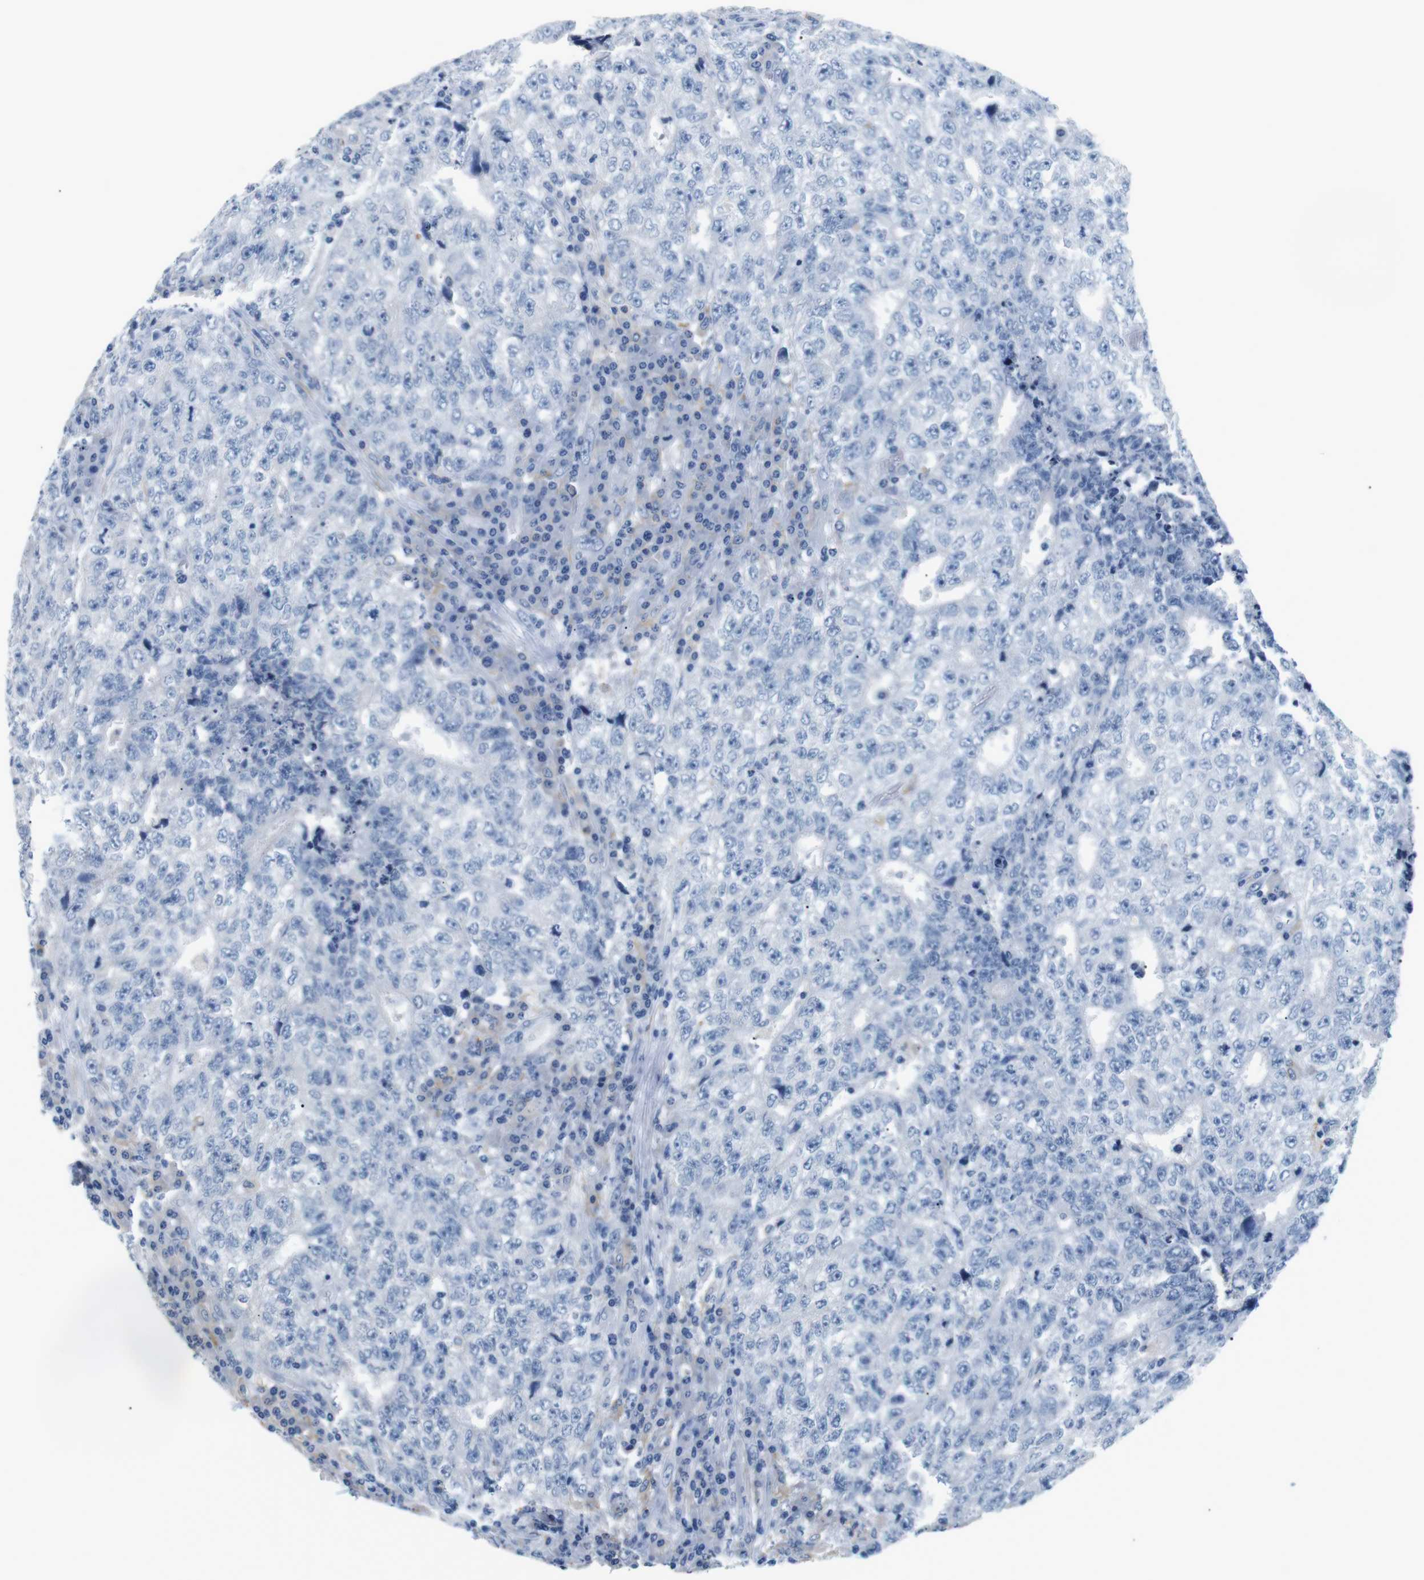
{"staining": {"intensity": "negative", "quantity": "none", "location": "none"}, "tissue": "testis cancer", "cell_type": "Tumor cells", "image_type": "cancer", "snomed": [{"axis": "morphology", "description": "Necrosis, NOS"}, {"axis": "morphology", "description": "Carcinoma, Embryonal, NOS"}, {"axis": "topography", "description": "Testis"}], "caption": "Human testis cancer stained for a protein using IHC reveals no positivity in tumor cells.", "gene": "FCGRT", "patient": {"sex": "male", "age": 19}}